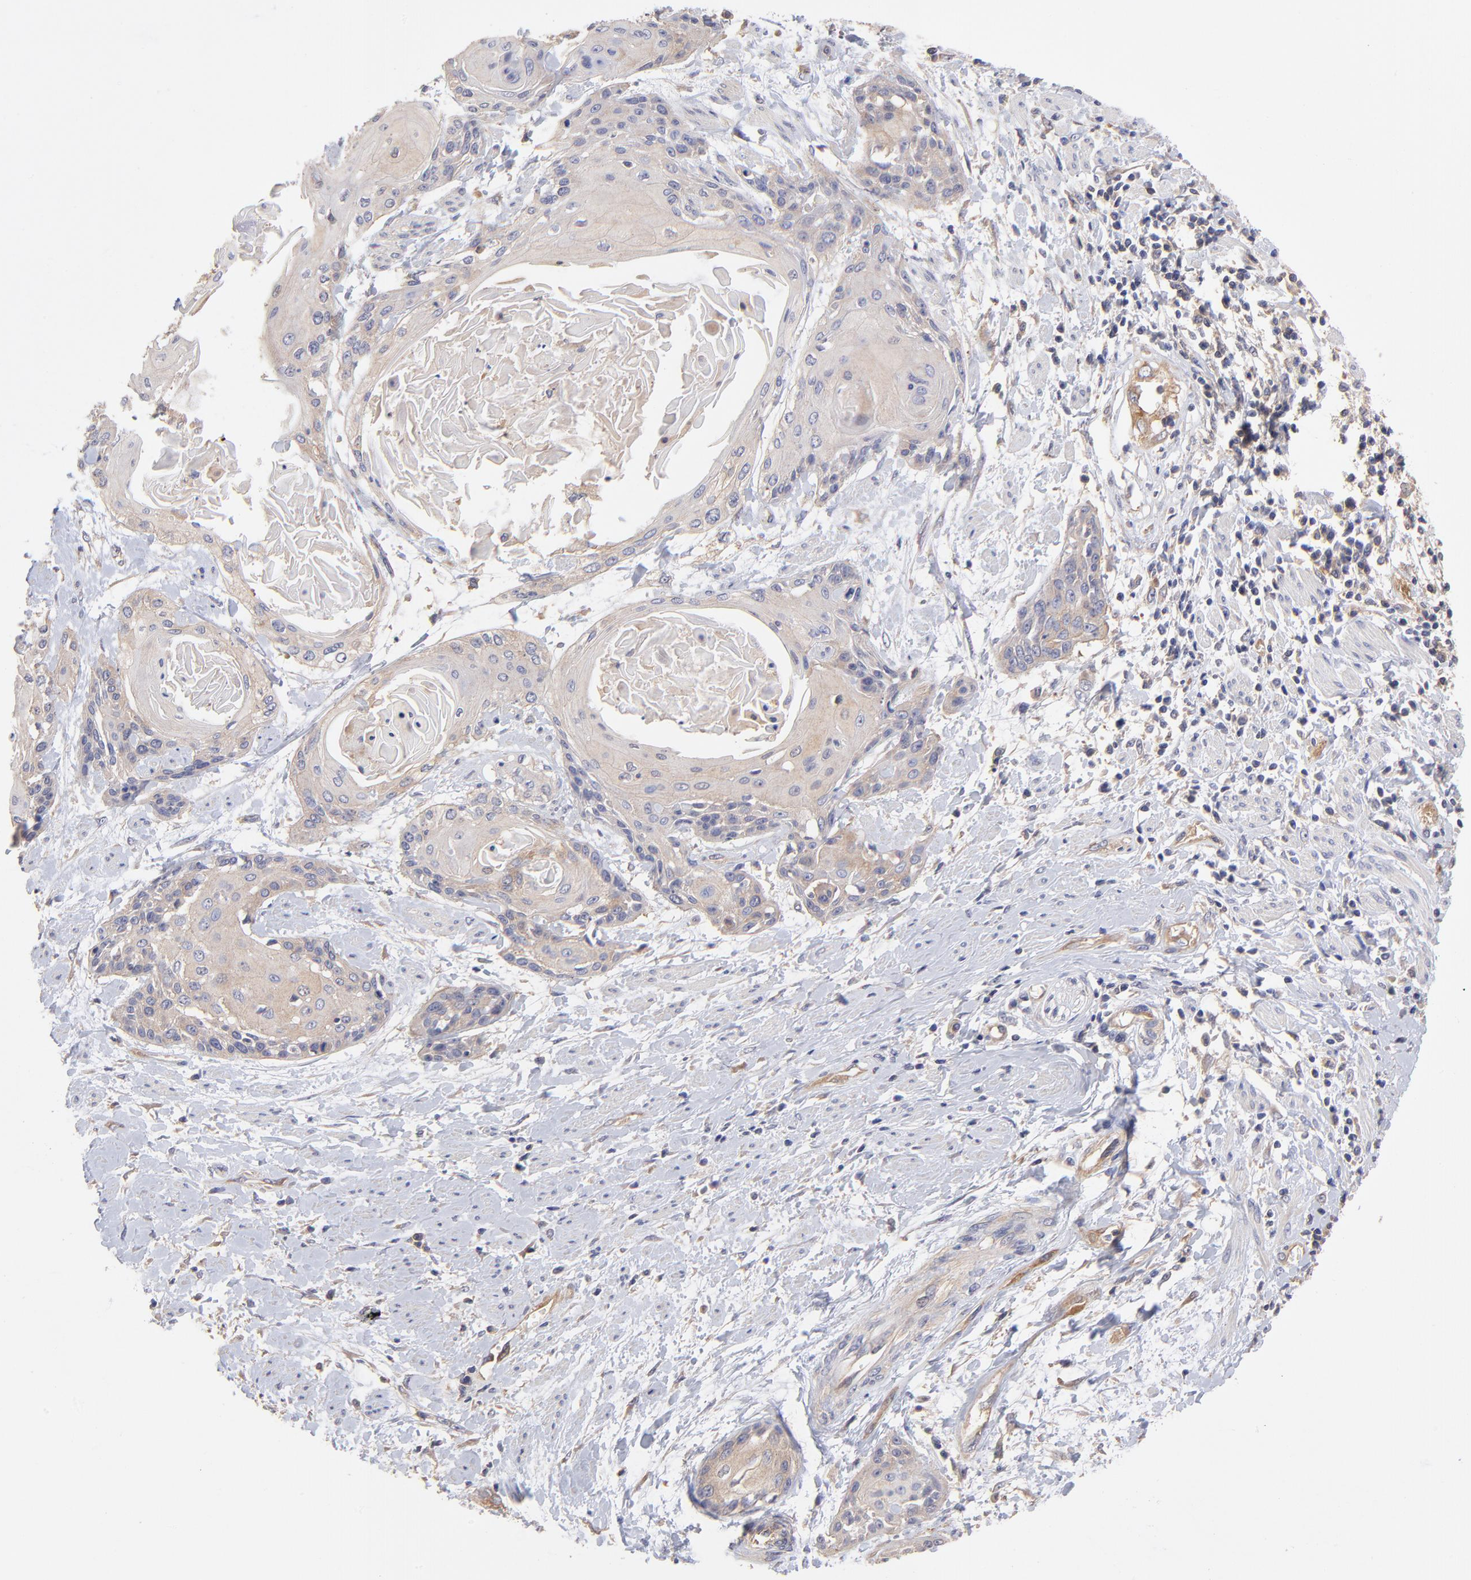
{"staining": {"intensity": "weak", "quantity": "<25%", "location": "cytoplasmic/membranous"}, "tissue": "cervical cancer", "cell_type": "Tumor cells", "image_type": "cancer", "snomed": [{"axis": "morphology", "description": "Squamous cell carcinoma, NOS"}, {"axis": "topography", "description": "Cervix"}], "caption": "IHC micrograph of human cervical cancer stained for a protein (brown), which reveals no positivity in tumor cells.", "gene": "ASB7", "patient": {"sex": "female", "age": 57}}